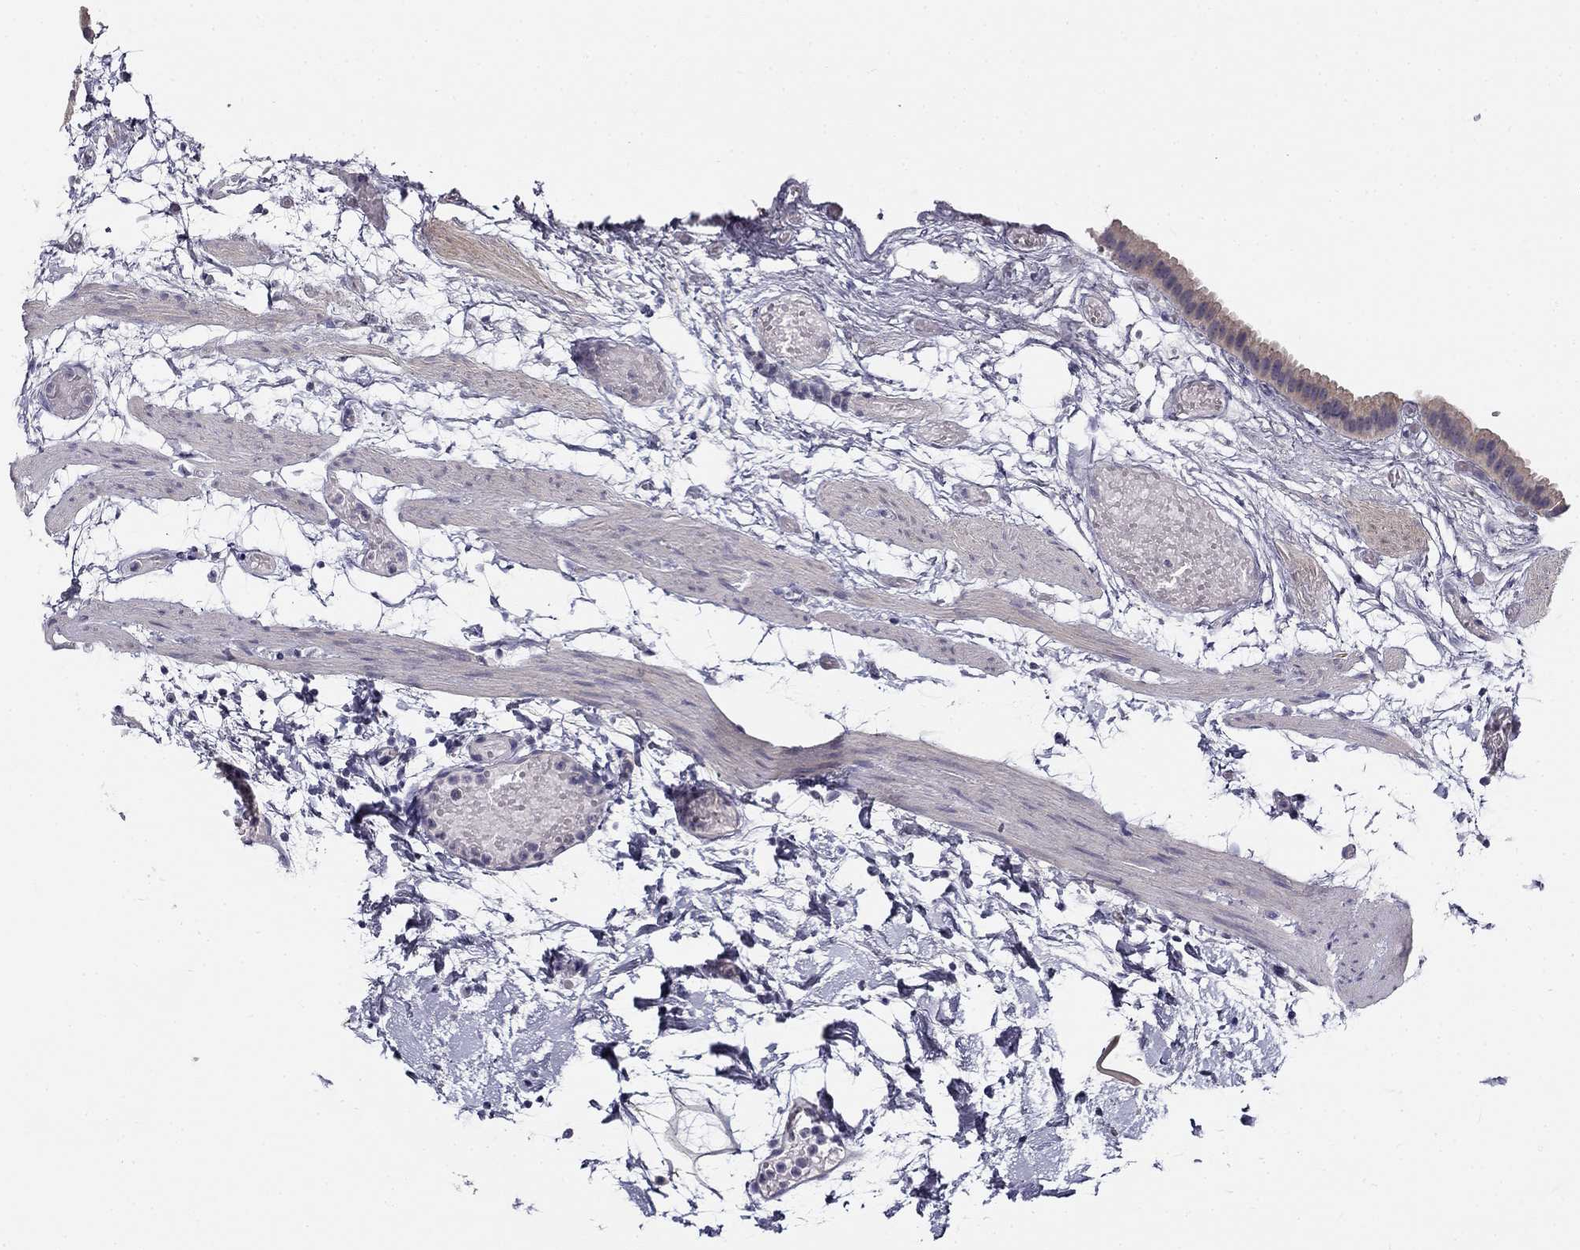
{"staining": {"intensity": "moderate", "quantity": "<25%", "location": "cytoplasmic/membranous"}, "tissue": "gallbladder", "cell_type": "Glandular cells", "image_type": "normal", "snomed": [{"axis": "morphology", "description": "Normal tissue, NOS"}, {"axis": "topography", "description": "Gallbladder"}], "caption": "Immunohistochemical staining of normal gallbladder demonstrates <25% levels of moderate cytoplasmic/membranous protein expression in approximately <25% of glandular cells.", "gene": "CNR1", "patient": {"sex": "female", "age": 45}}